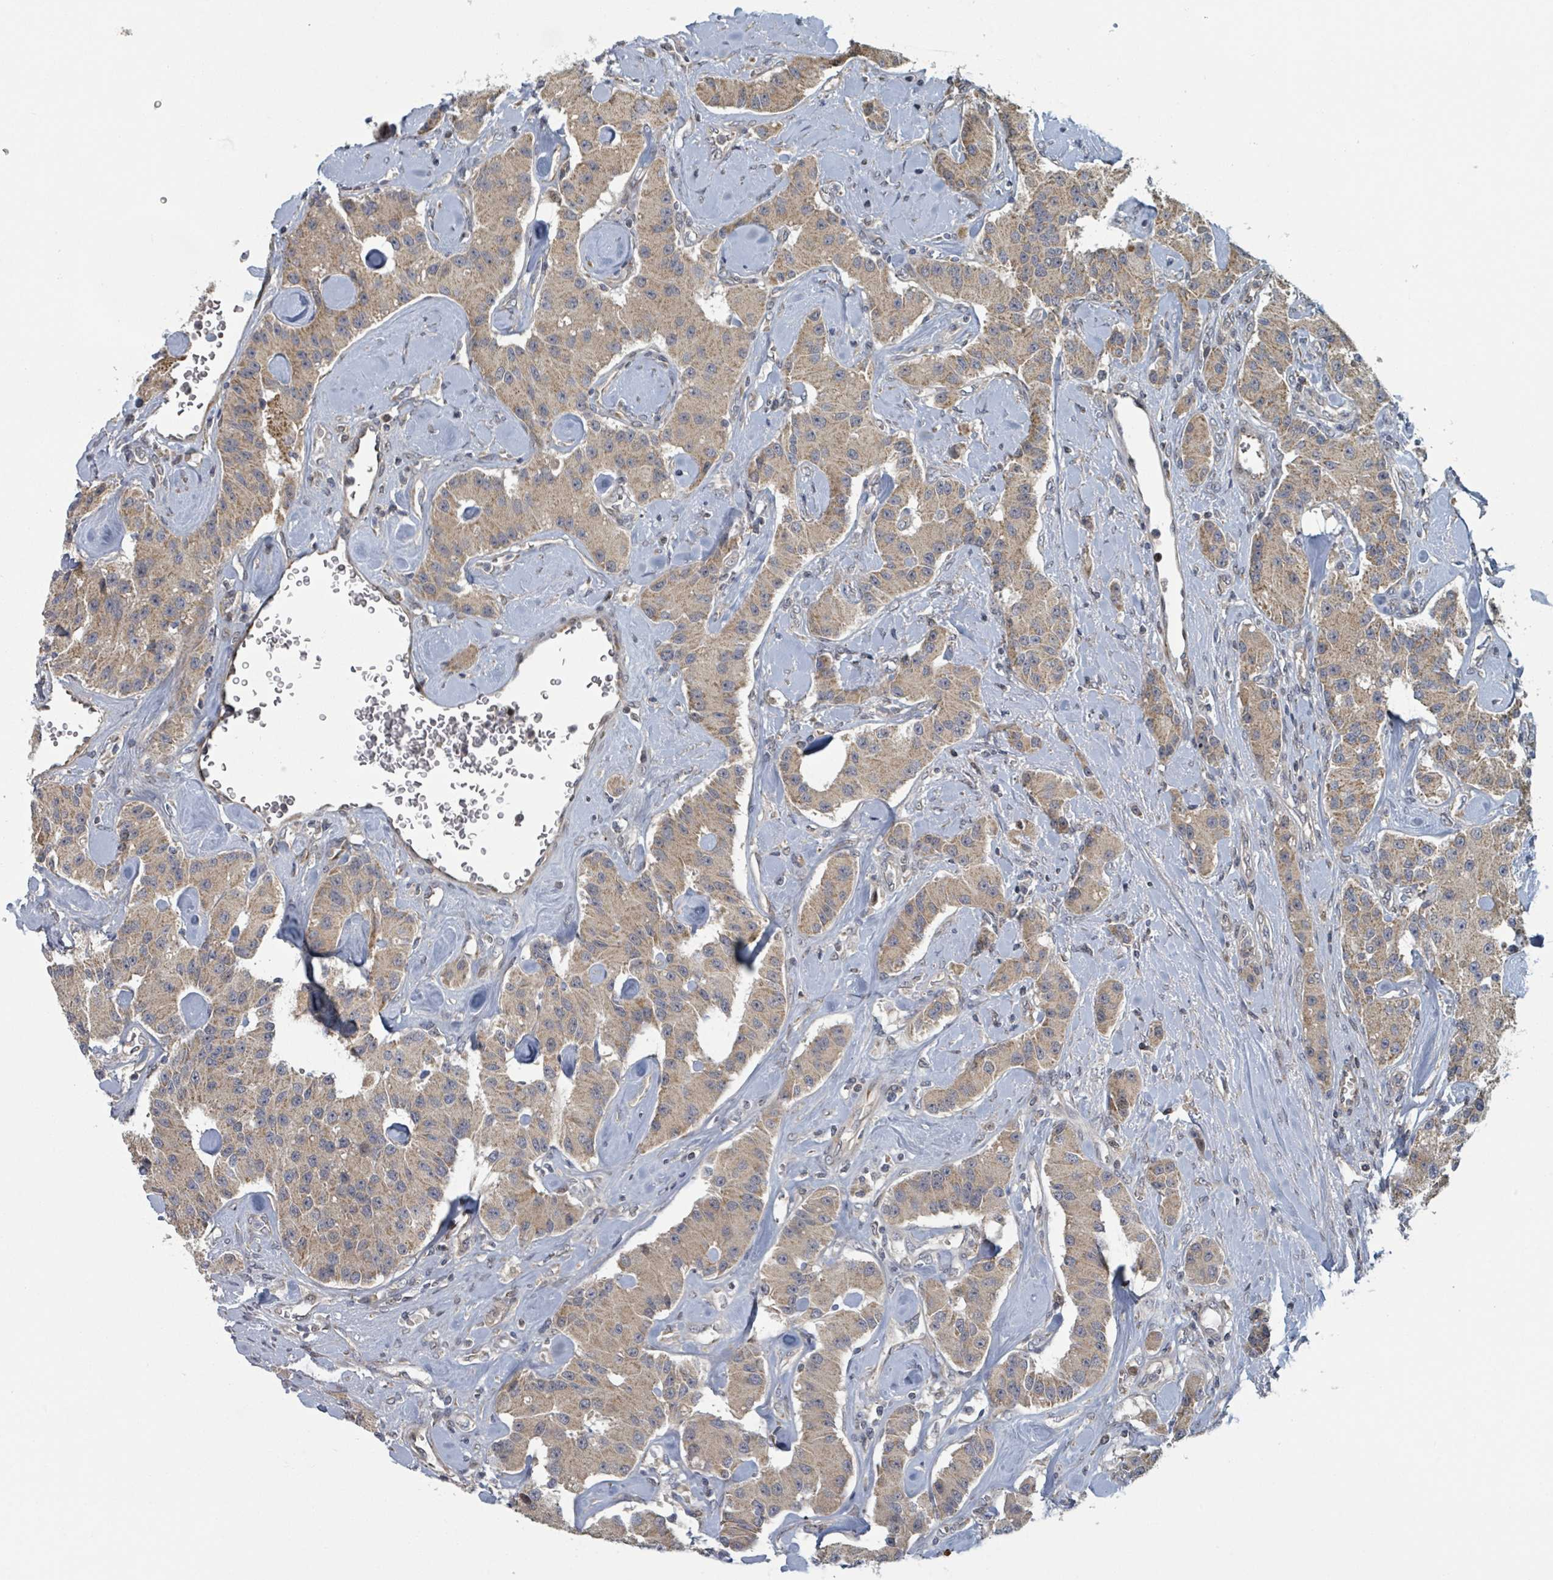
{"staining": {"intensity": "moderate", "quantity": ">75%", "location": "cytoplasmic/membranous"}, "tissue": "carcinoid", "cell_type": "Tumor cells", "image_type": "cancer", "snomed": [{"axis": "morphology", "description": "Carcinoid, malignant, NOS"}, {"axis": "topography", "description": "Pancreas"}], "caption": "Brown immunohistochemical staining in human carcinoid (malignant) exhibits moderate cytoplasmic/membranous expression in about >75% of tumor cells. (DAB (3,3'-diaminobenzidine) IHC, brown staining for protein, blue staining for nuclei).", "gene": "HIVEP1", "patient": {"sex": "male", "age": 41}}